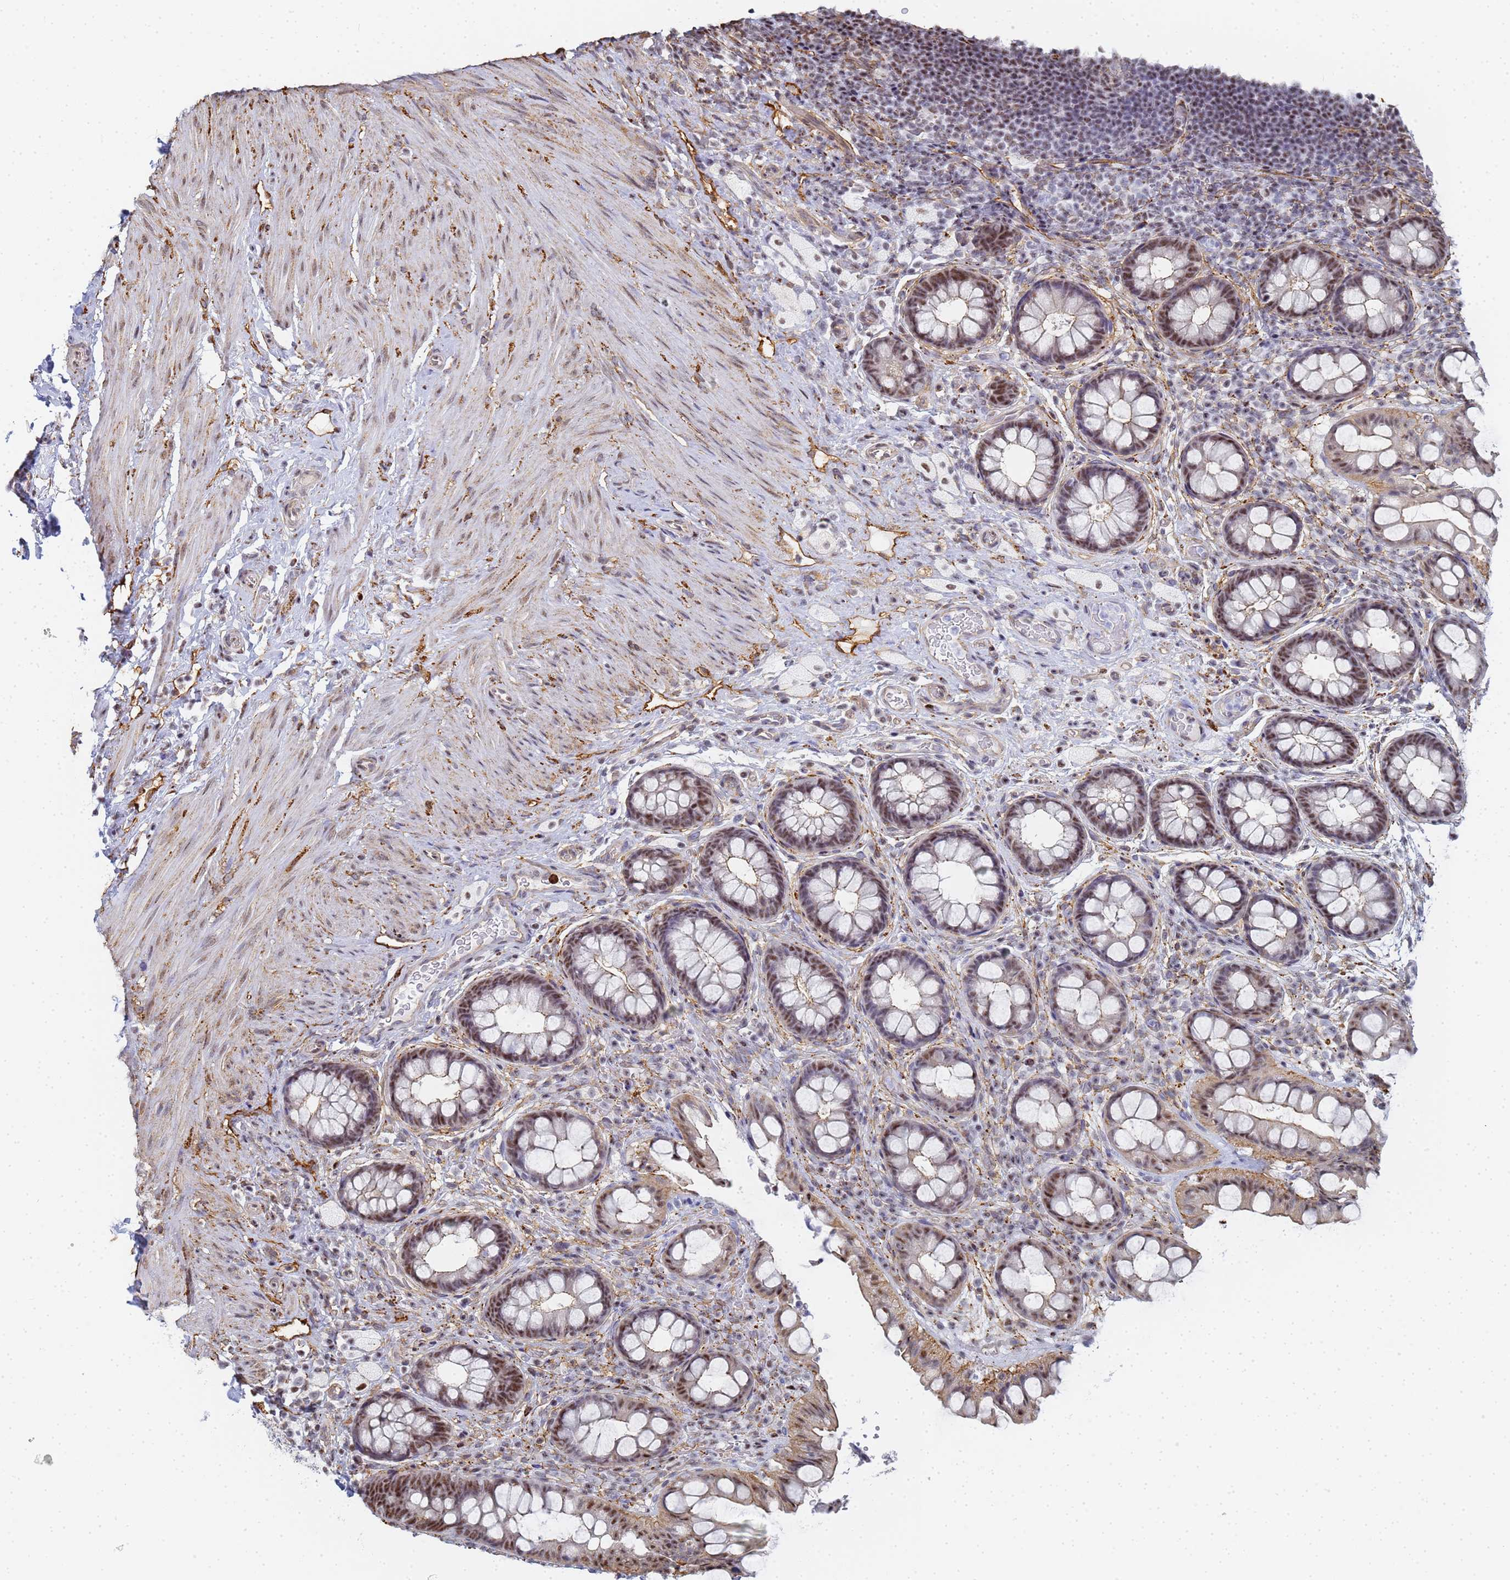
{"staining": {"intensity": "moderate", "quantity": ">75%", "location": "cytoplasmic/membranous,nuclear"}, "tissue": "rectum", "cell_type": "Glandular cells", "image_type": "normal", "snomed": [{"axis": "morphology", "description": "Normal tissue, NOS"}, {"axis": "topography", "description": "Rectum"}, {"axis": "topography", "description": "Peripheral nerve tissue"}], "caption": "Protein expression analysis of normal human rectum reveals moderate cytoplasmic/membranous,nuclear staining in approximately >75% of glandular cells. (Stains: DAB in brown, nuclei in blue, Microscopy: brightfield microscopy at high magnification).", "gene": "PRRT4", "patient": {"sex": "female", "age": 69}}